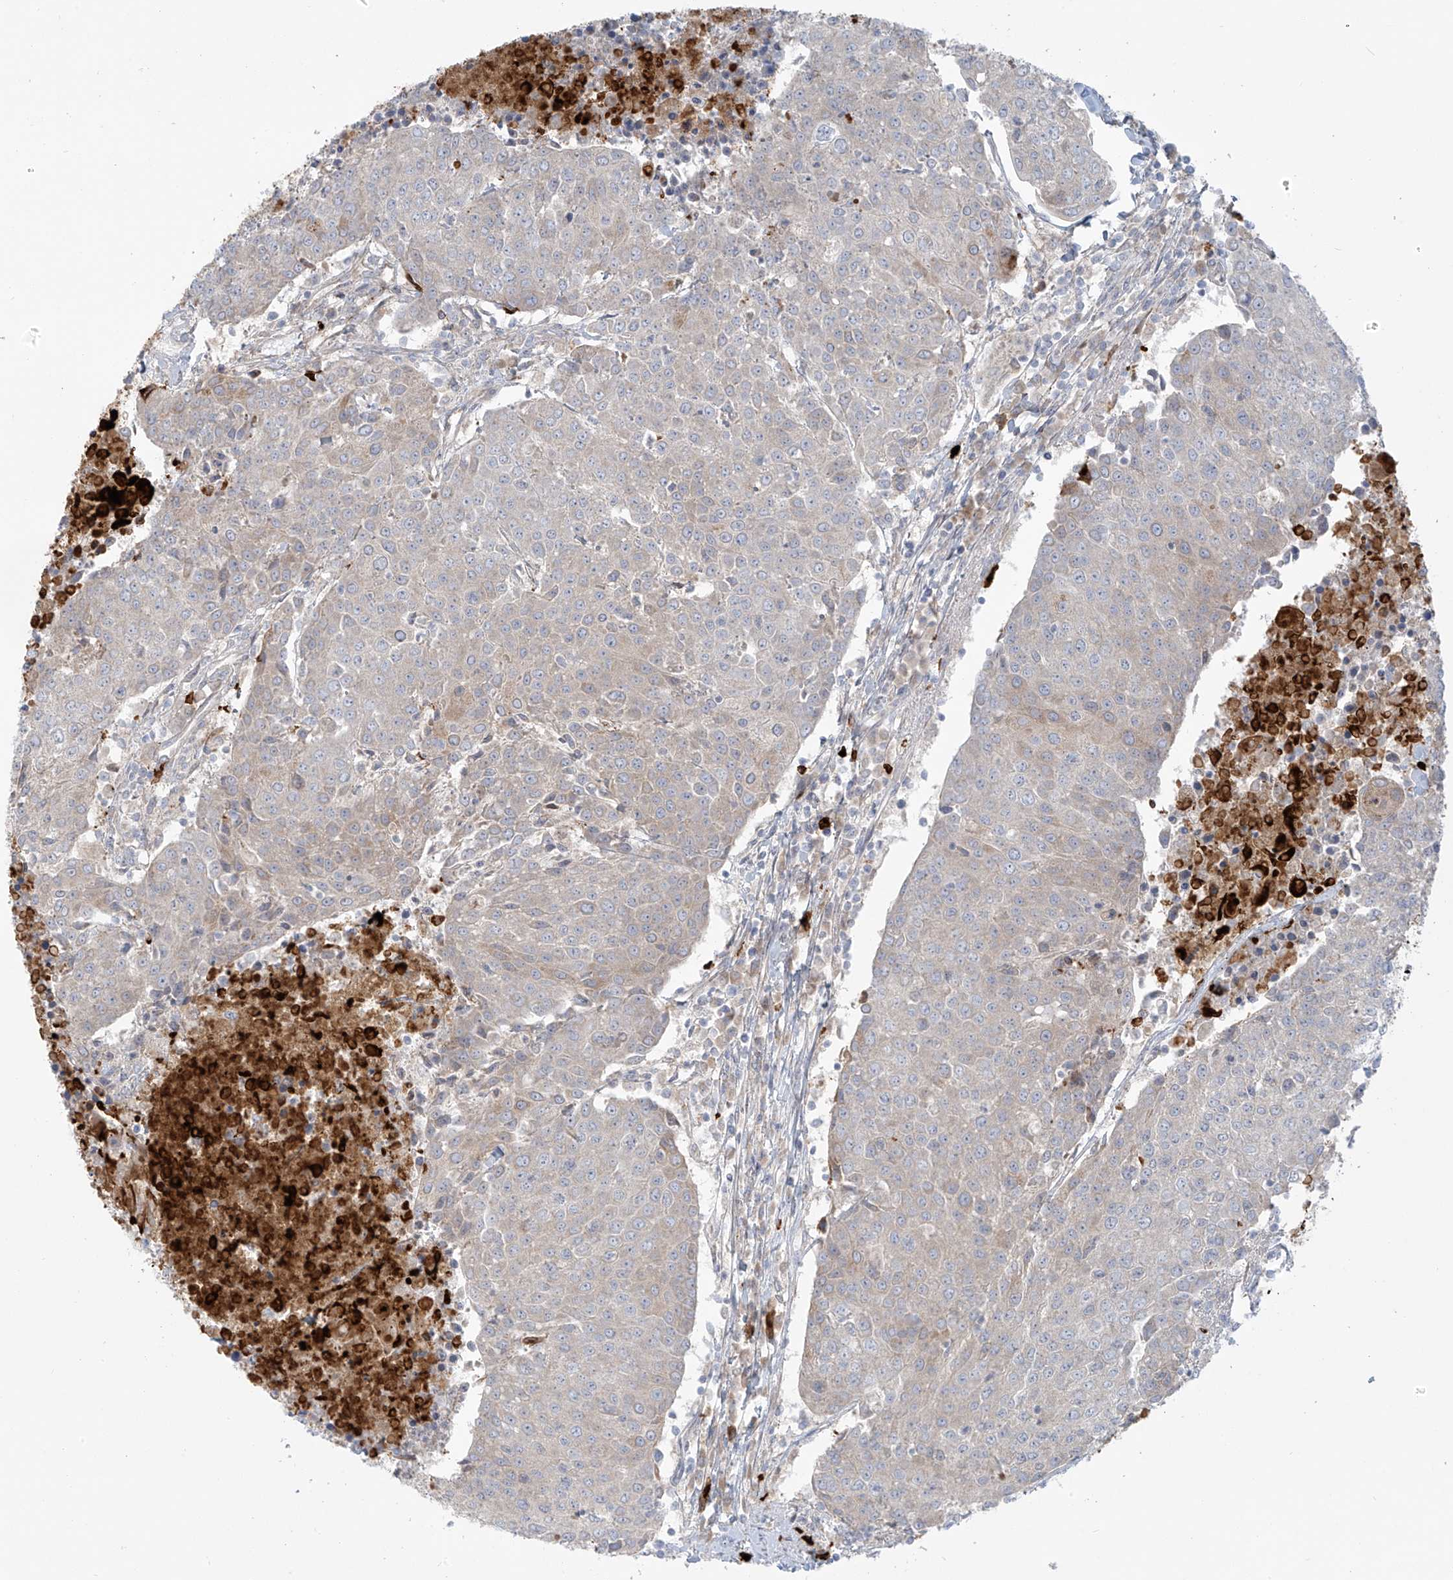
{"staining": {"intensity": "negative", "quantity": "none", "location": "none"}, "tissue": "urothelial cancer", "cell_type": "Tumor cells", "image_type": "cancer", "snomed": [{"axis": "morphology", "description": "Urothelial carcinoma, High grade"}, {"axis": "topography", "description": "Urinary bladder"}], "caption": "The photomicrograph reveals no staining of tumor cells in urothelial cancer. Nuclei are stained in blue.", "gene": "LZTS3", "patient": {"sex": "female", "age": 85}}